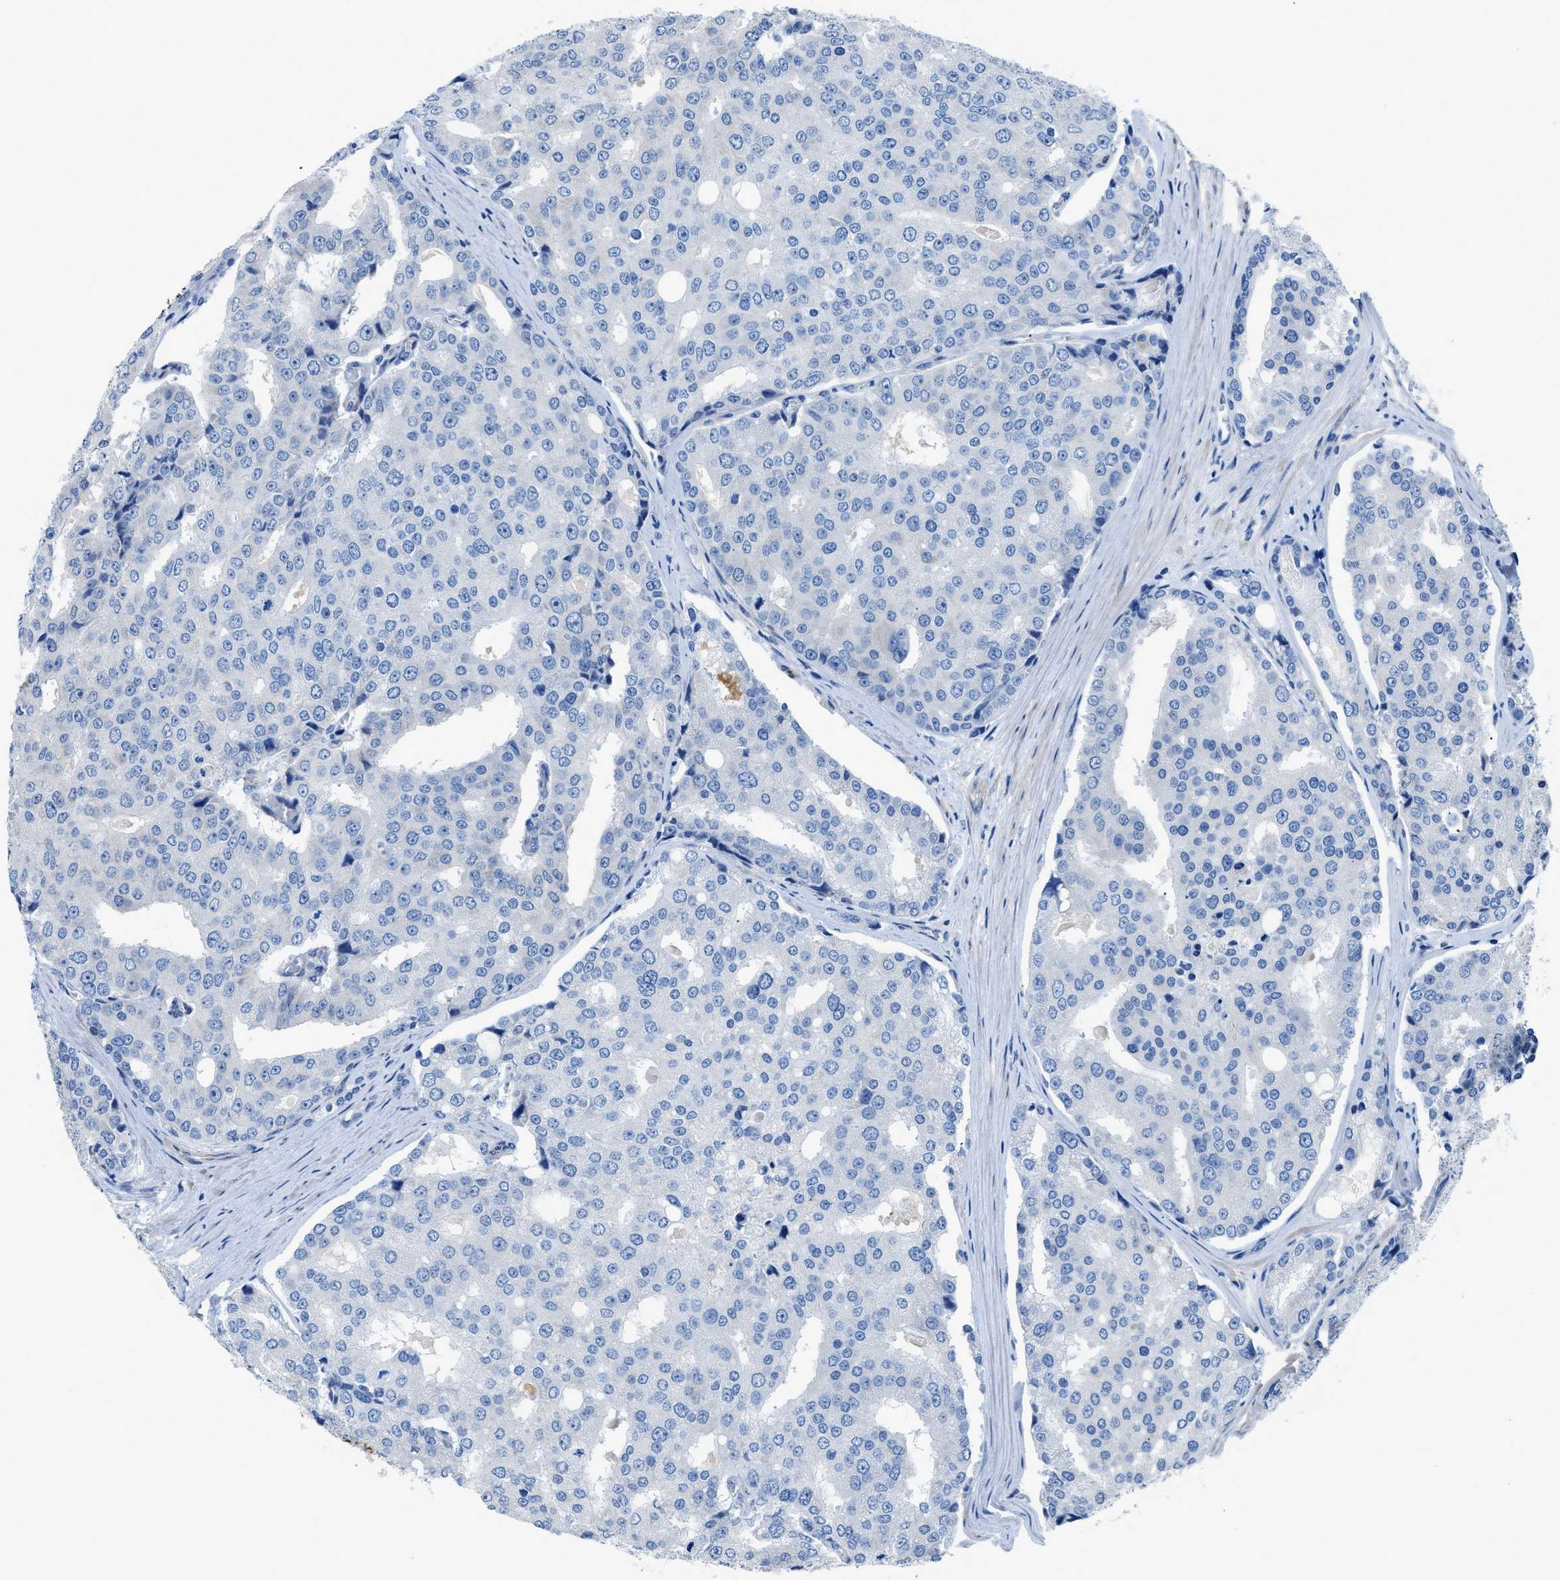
{"staining": {"intensity": "negative", "quantity": "none", "location": "none"}, "tissue": "prostate cancer", "cell_type": "Tumor cells", "image_type": "cancer", "snomed": [{"axis": "morphology", "description": "Adenocarcinoma, High grade"}, {"axis": "topography", "description": "Prostate"}], "caption": "High magnification brightfield microscopy of prostate high-grade adenocarcinoma stained with DAB (3,3'-diaminobenzidine) (brown) and counterstained with hematoxylin (blue): tumor cells show no significant staining.", "gene": "ITPR1", "patient": {"sex": "male", "age": 50}}